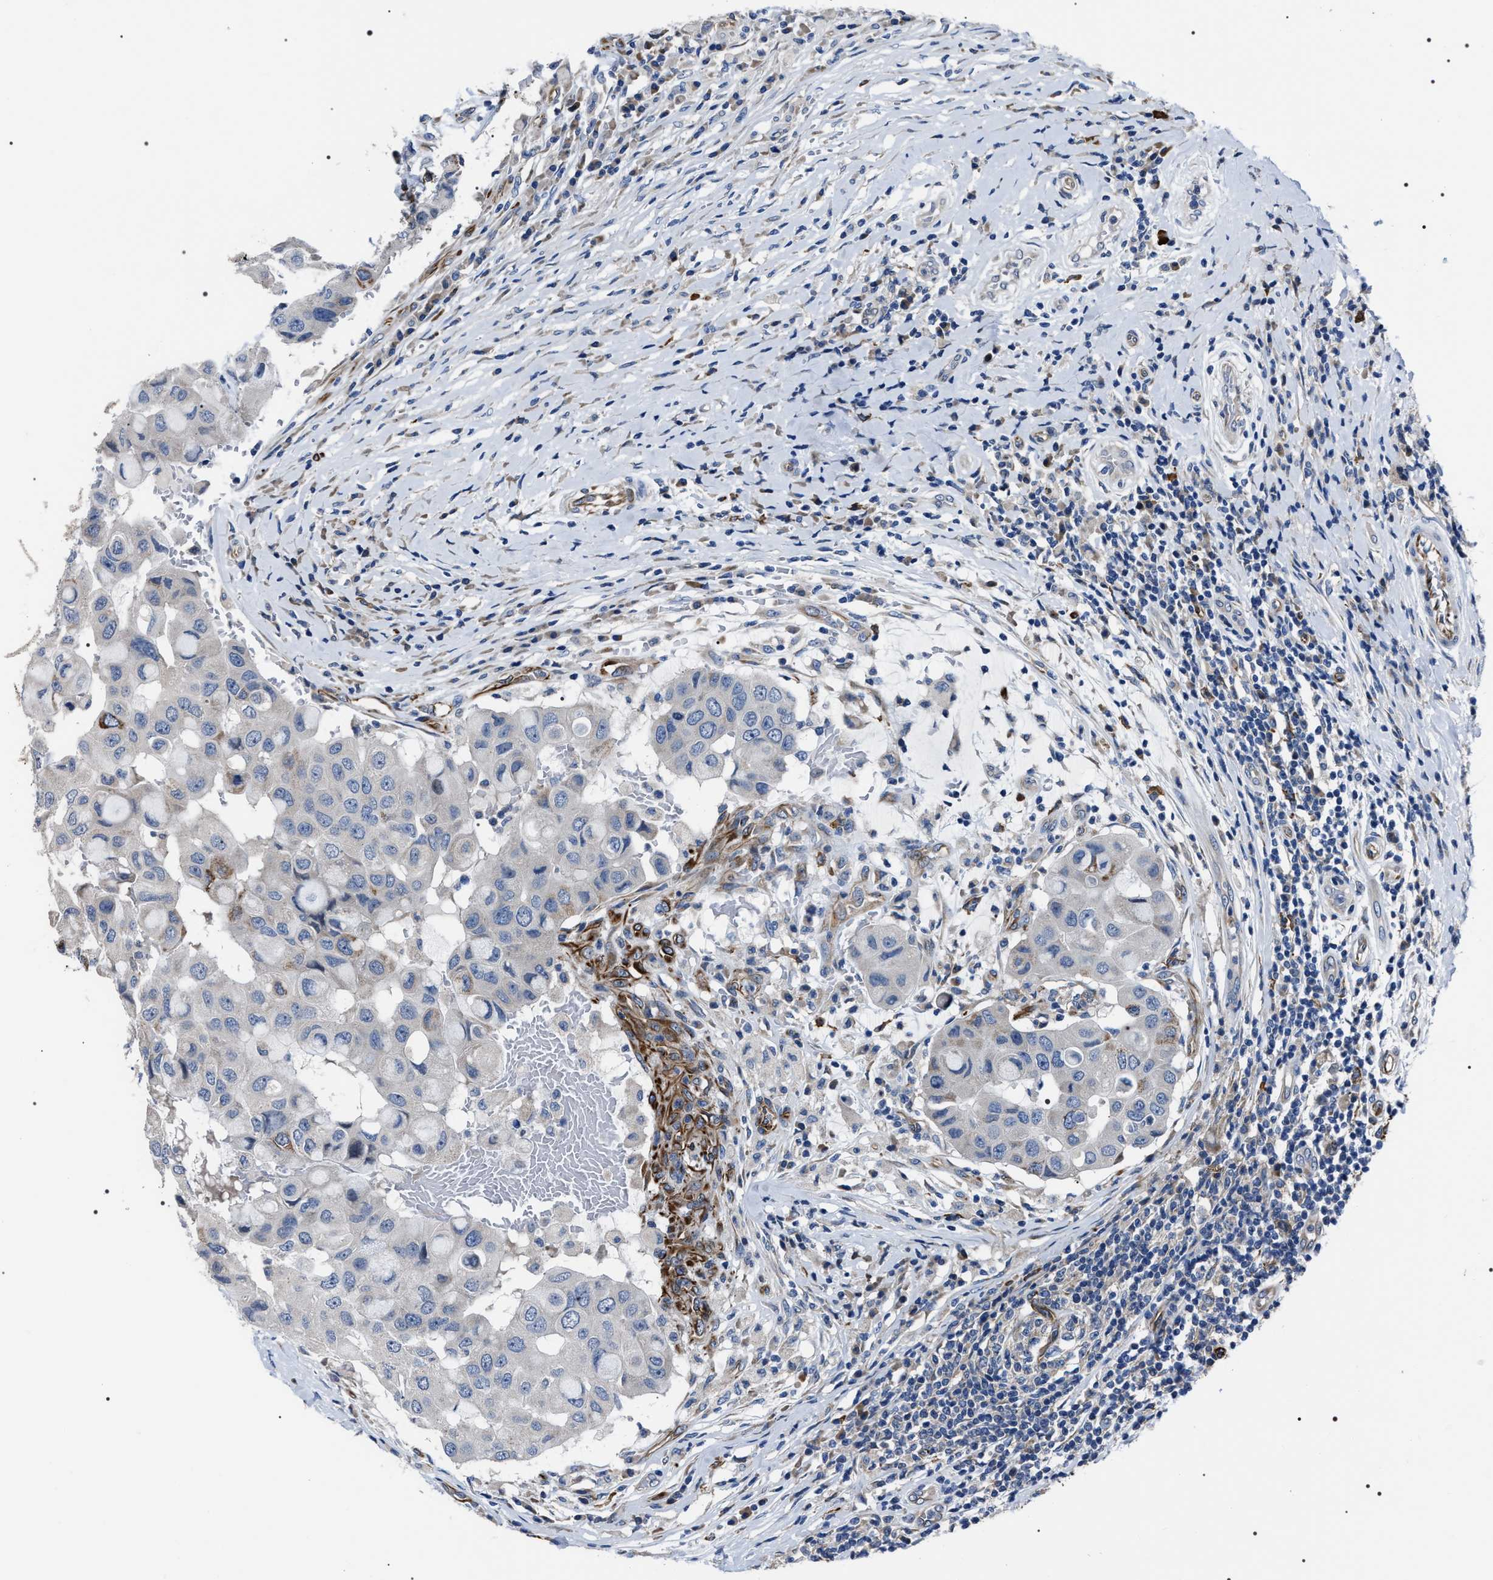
{"staining": {"intensity": "negative", "quantity": "none", "location": "none"}, "tissue": "breast cancer", "cell_type": "Tumor cells", "image_type": "cancer", "snomed": [{"axis": "morphology", "description": "Duct carcinoma"}, {"axis": "topography", "description": "Breast"}], "caption": "A histopathology image of human breast intraductal carcinoma is negative for staining in tumor cells.", "gene": "PKD1L1", "patient": {"sex": "female", "age": 27}}